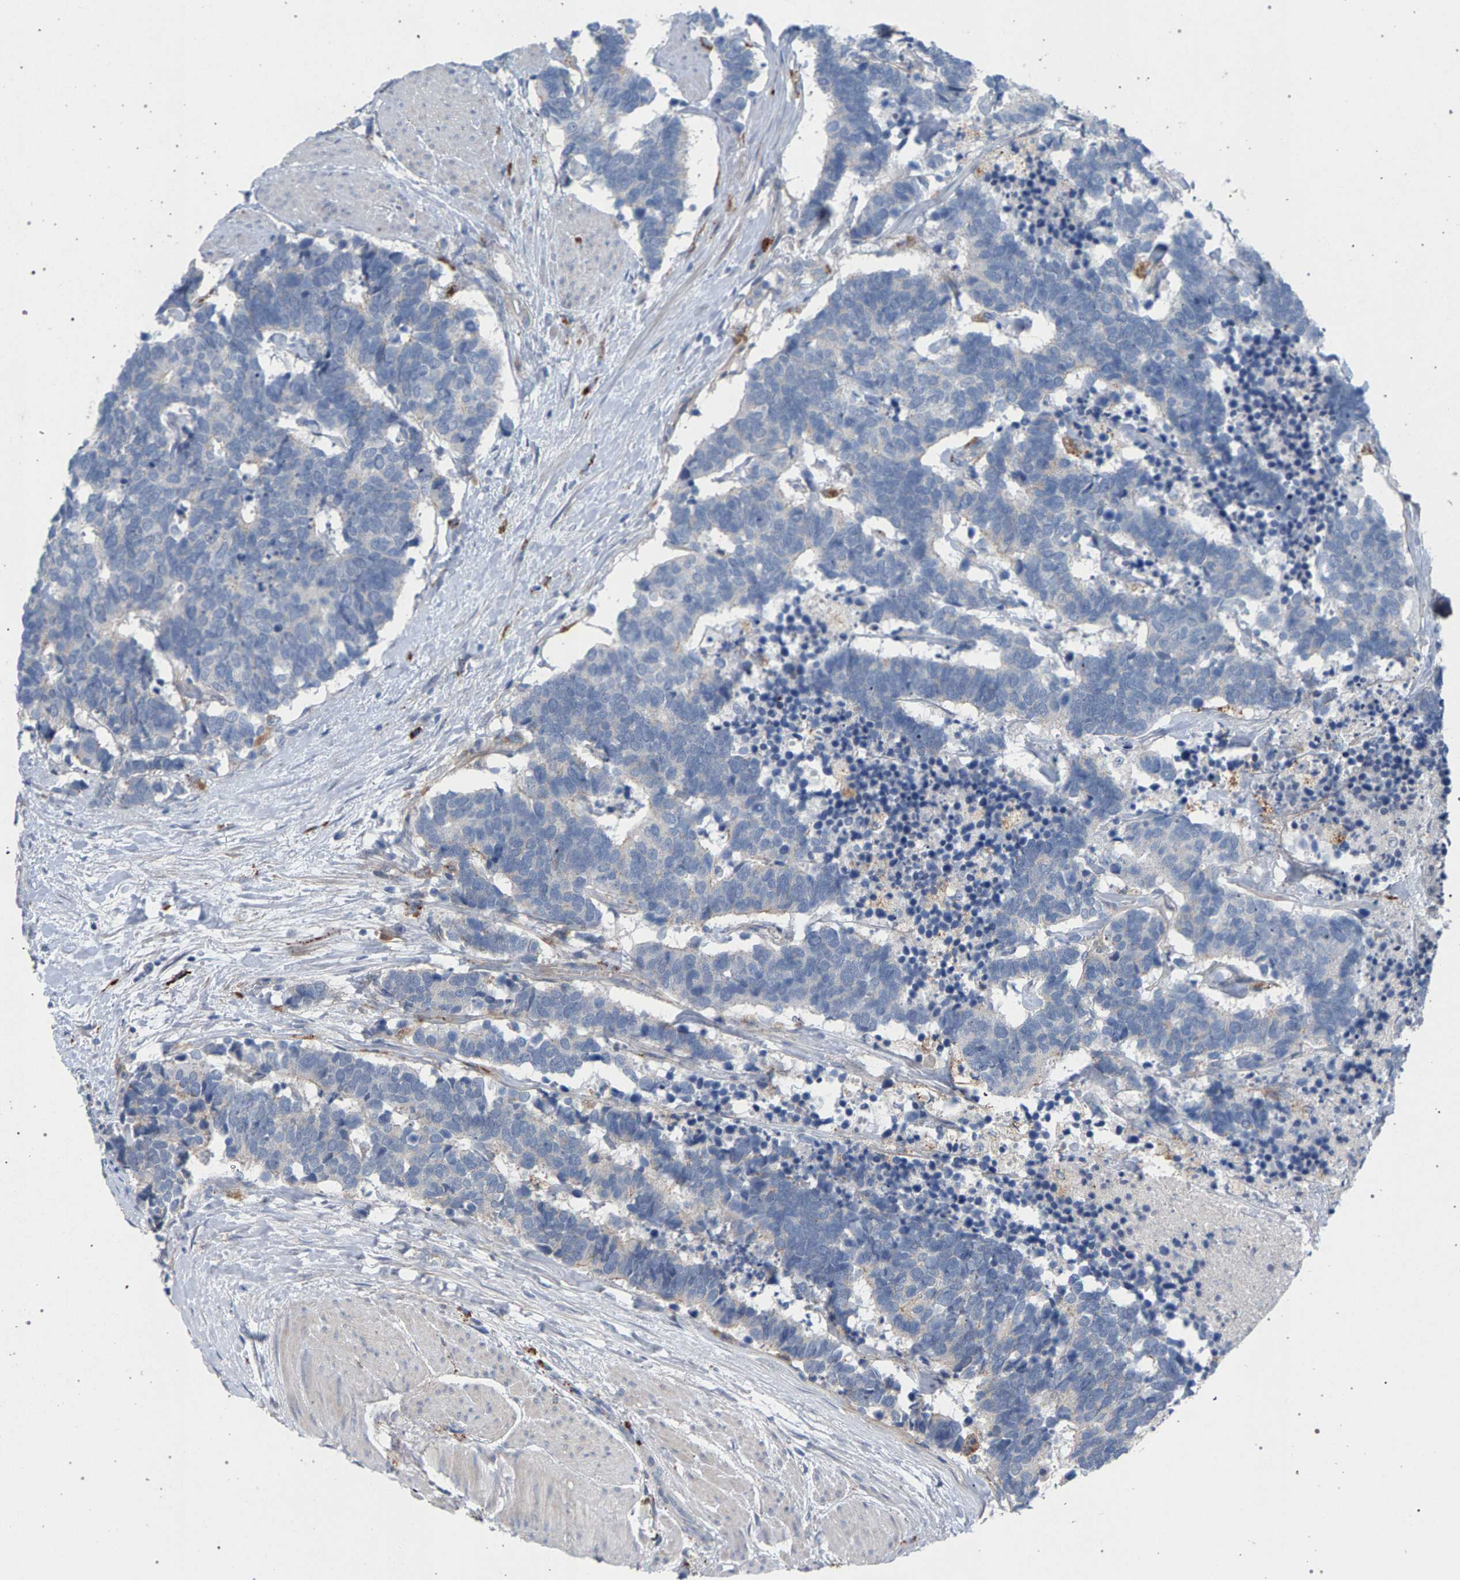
{"staining": {"intensity": "weak", "quantity": "<25%", "location": "cytoplasmic/membranous"}, "tissue": "carcinoid", "cell_type": "Tumor cells", "image_type": "cancer", "snomed": [{"axis": "morphology", "description": "Carcinoma, NOS"}, {"axis": "morphology", "description": "Carcinoid, malignant, NOS"}, {"axis": "topography", "description": "Urinary bladder"}], "caption": "IHC image of neoplastic tissue: carcinoid stained with DAB (3,3'-diaminobenzidine) displays no significant protein staining in tumor cells. The staining is performed using DAB brown chromogen with nuclei counter-stained in using hematoxylin.", "gene": "MAMDC2", "patient": {"sex": "male", "age": 57}}